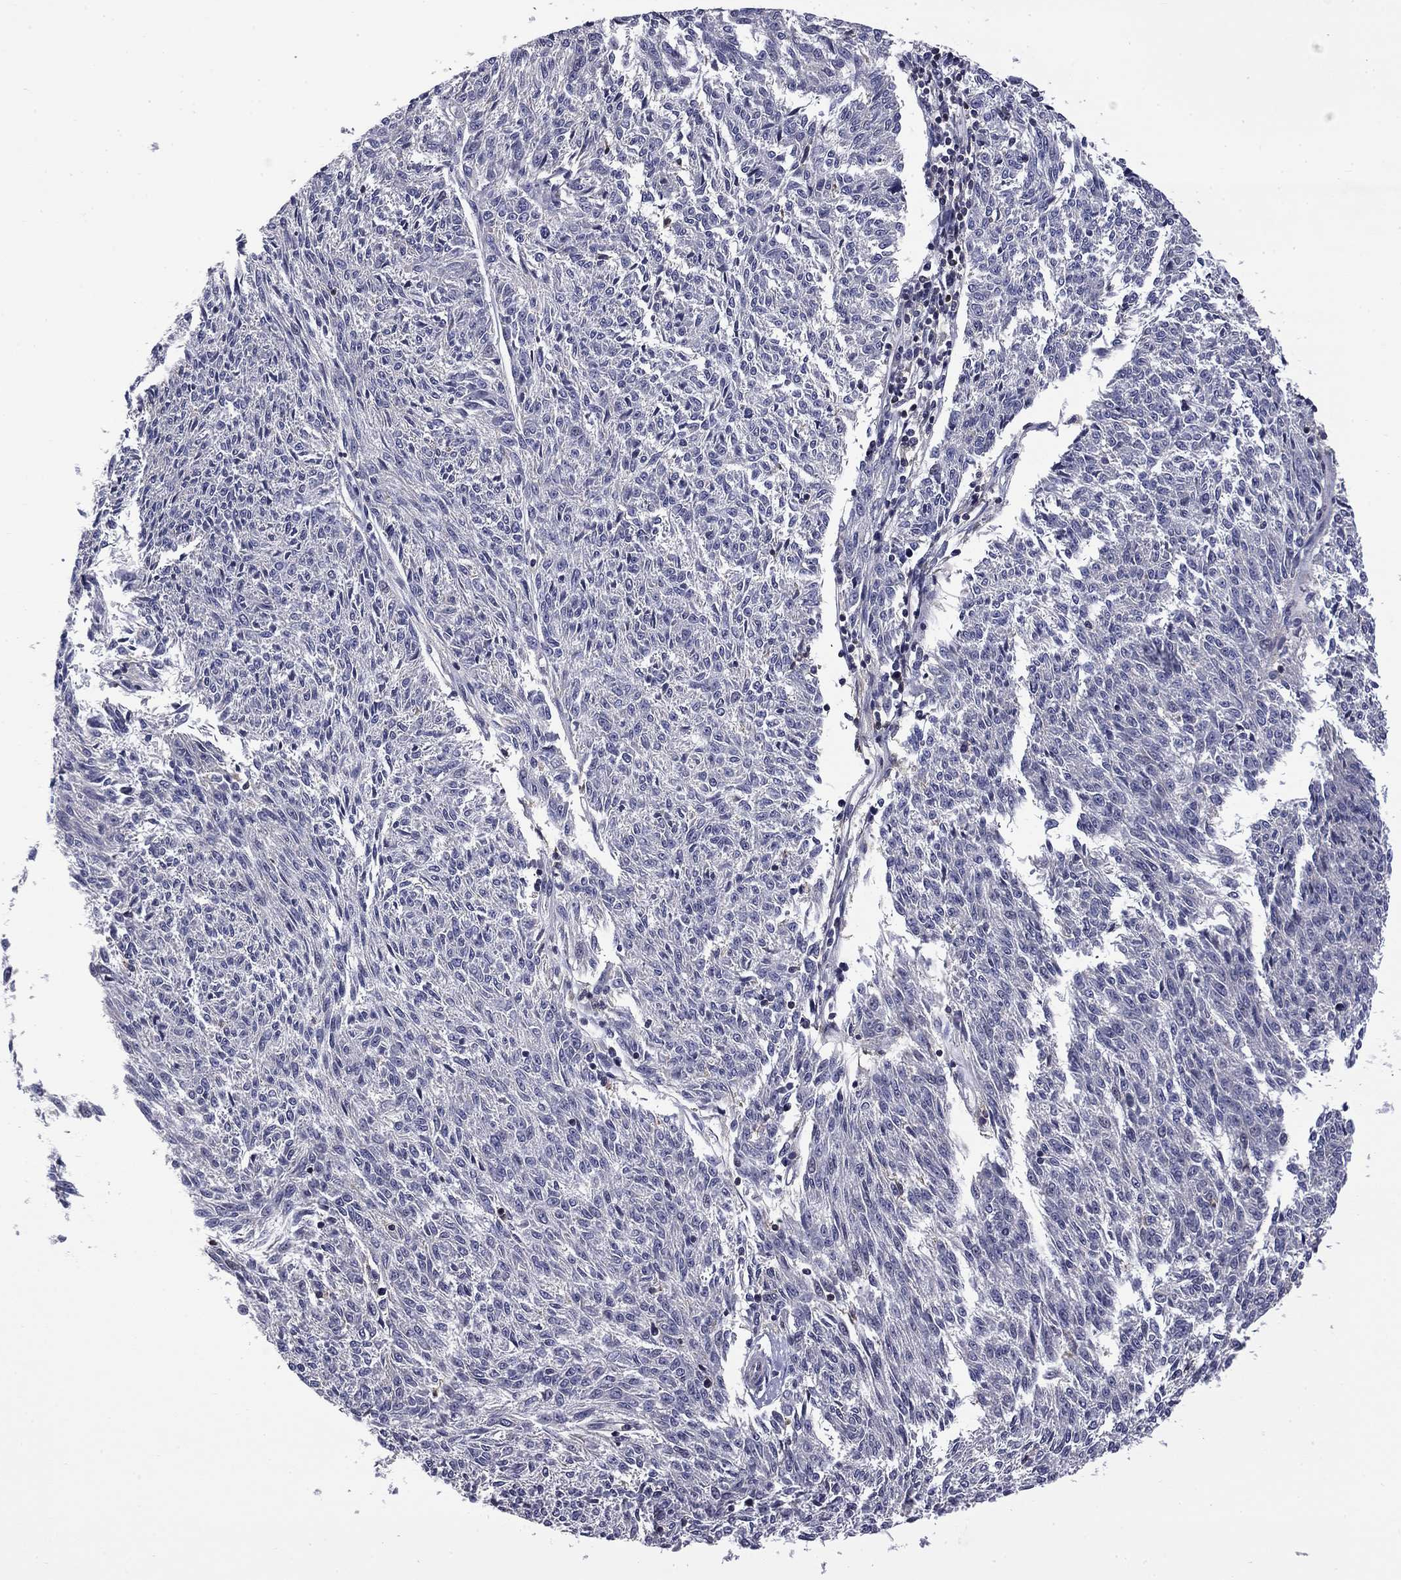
{"staining": {"intensity": "negative", "quantity": "none", "location": "none"}, "tissue": "melanoma", "cell_type": "Tumor cells", "image_type": "cancer", "snomed": [{"axis": "morphology", "description": "Malignant melanoma, NOS"}, {"axis": "topography", "description": "Skin"}], "caption": "Immunohistochemical staining of human melanoma demonstrates no significant expression in tumor cells.", "gene": "ARHGAP45", "patient": {"sex": "female", "age": 72}}